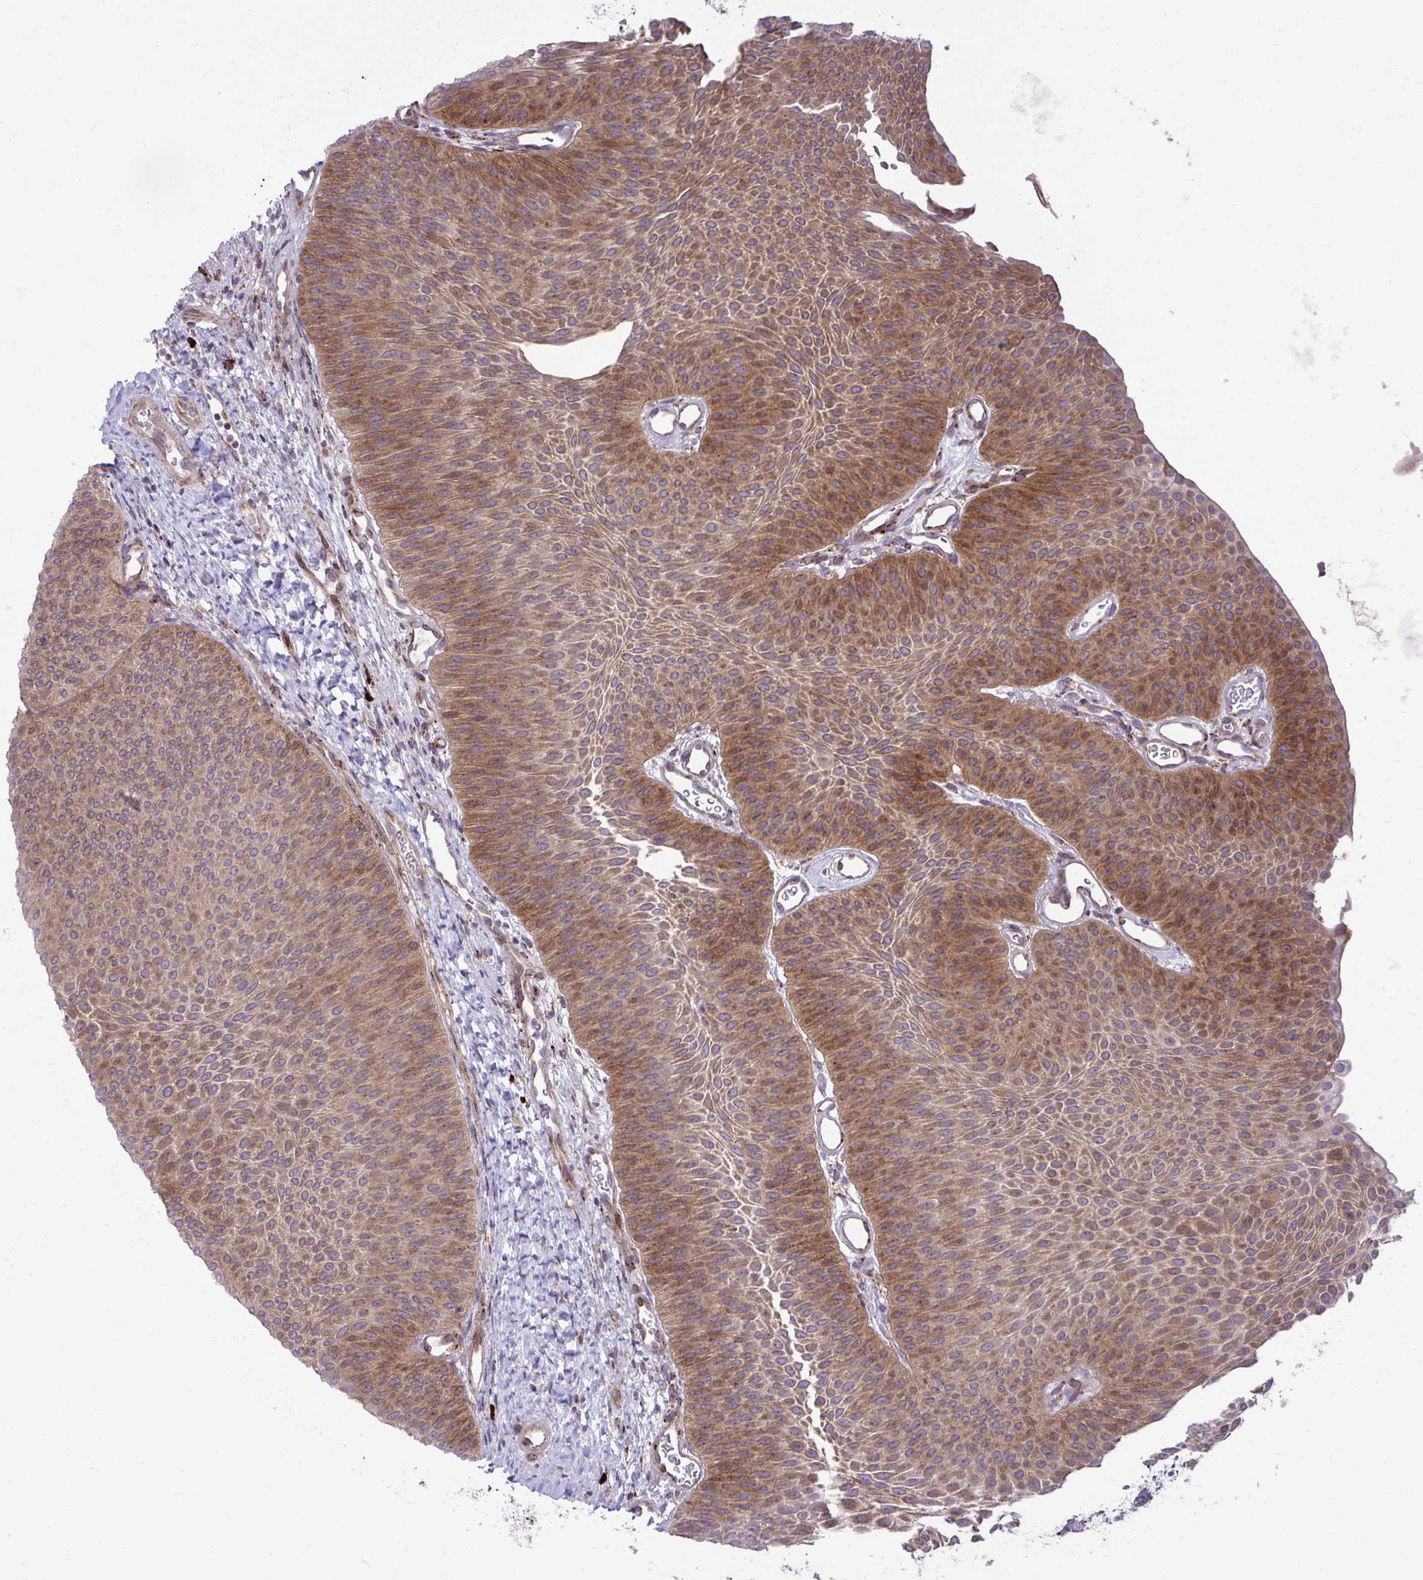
{"staining": {"intensity": "strong", "quantity": ">75%", "location": "cytoplasmic/membranous"}, "tissue": "urothelial cancer", "cell_type": "Tumor cells", "image_type": "cancer", "snomed": [{"axis": "morphology", "description": "Urothelial carcinoma, Low grade"}, {"axis": "topography", "description": "Urinary bladder"}], "caption": "A histopathology image of human urothelial cancer stained for a protein shows strong cytoplasmic/membranous brown staining in tumor cells. The protein of interest is shown in brown color, while the nuclei are stained blue.", "gene": "LIMS1", "patient": {"sex": "female", "age": 60}}